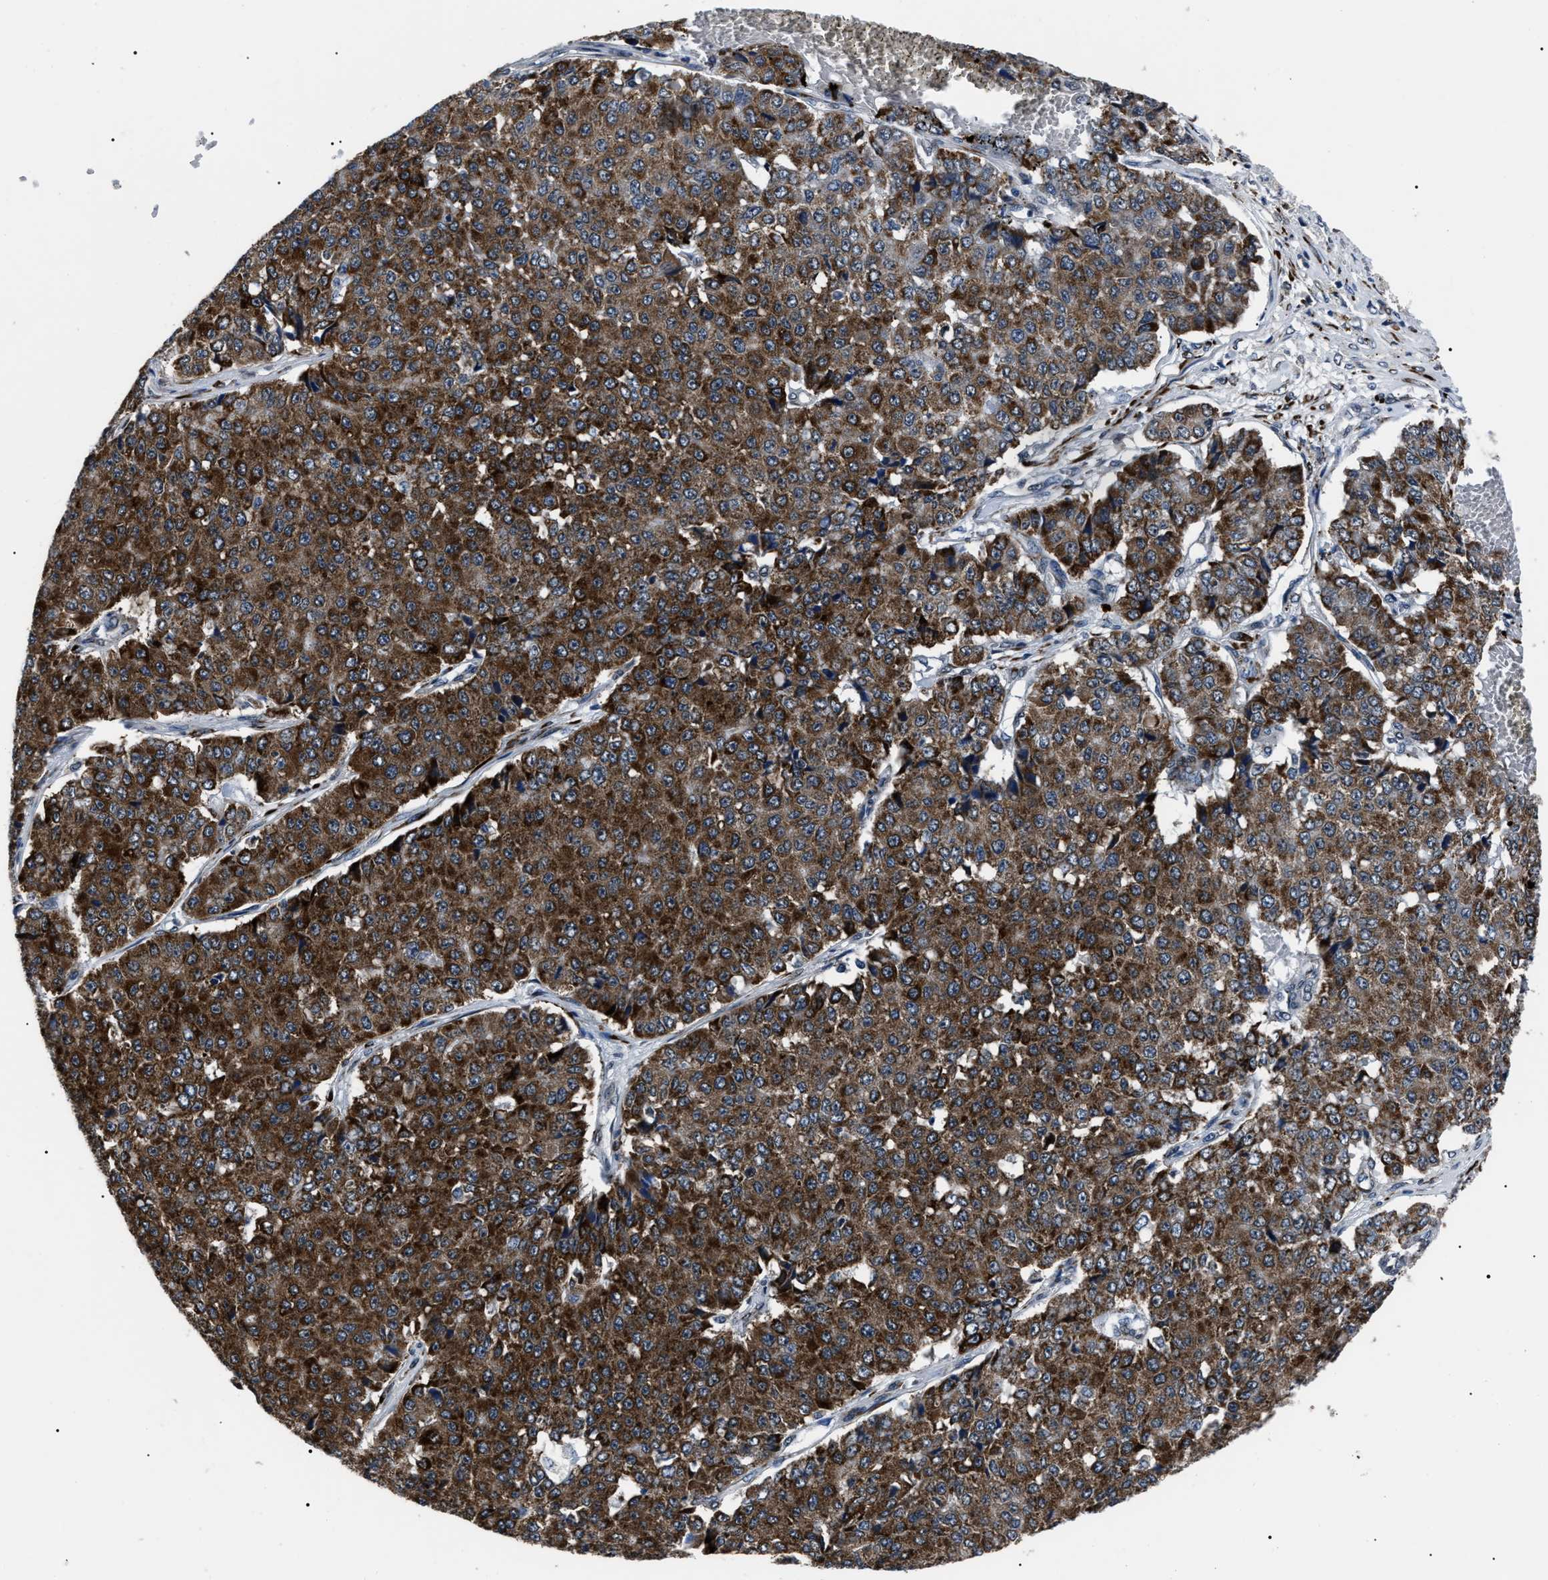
{"staining": {"intensity": "strong", "quantity": ">75%", "location": "cytoplasmic/membranous"}, "tissue": "pancreatic cancer", "cell_type": "Tumor cells", "image_type": "cancer", "snomed": [{"axis": "morphology", "description": "Adenocarcinoma, NOS"}, {"axis": "topography", "description": "Pancreas"}], "caption": "DAB immunohistochemical staining of adenocarcinoma (pancreatic) reveals strong cytoplasmic/membranous protein positivity in approximately >75% of tumor cells.", "gene": "LRRC14", "patient": {"sex": "male", "age": 50}}